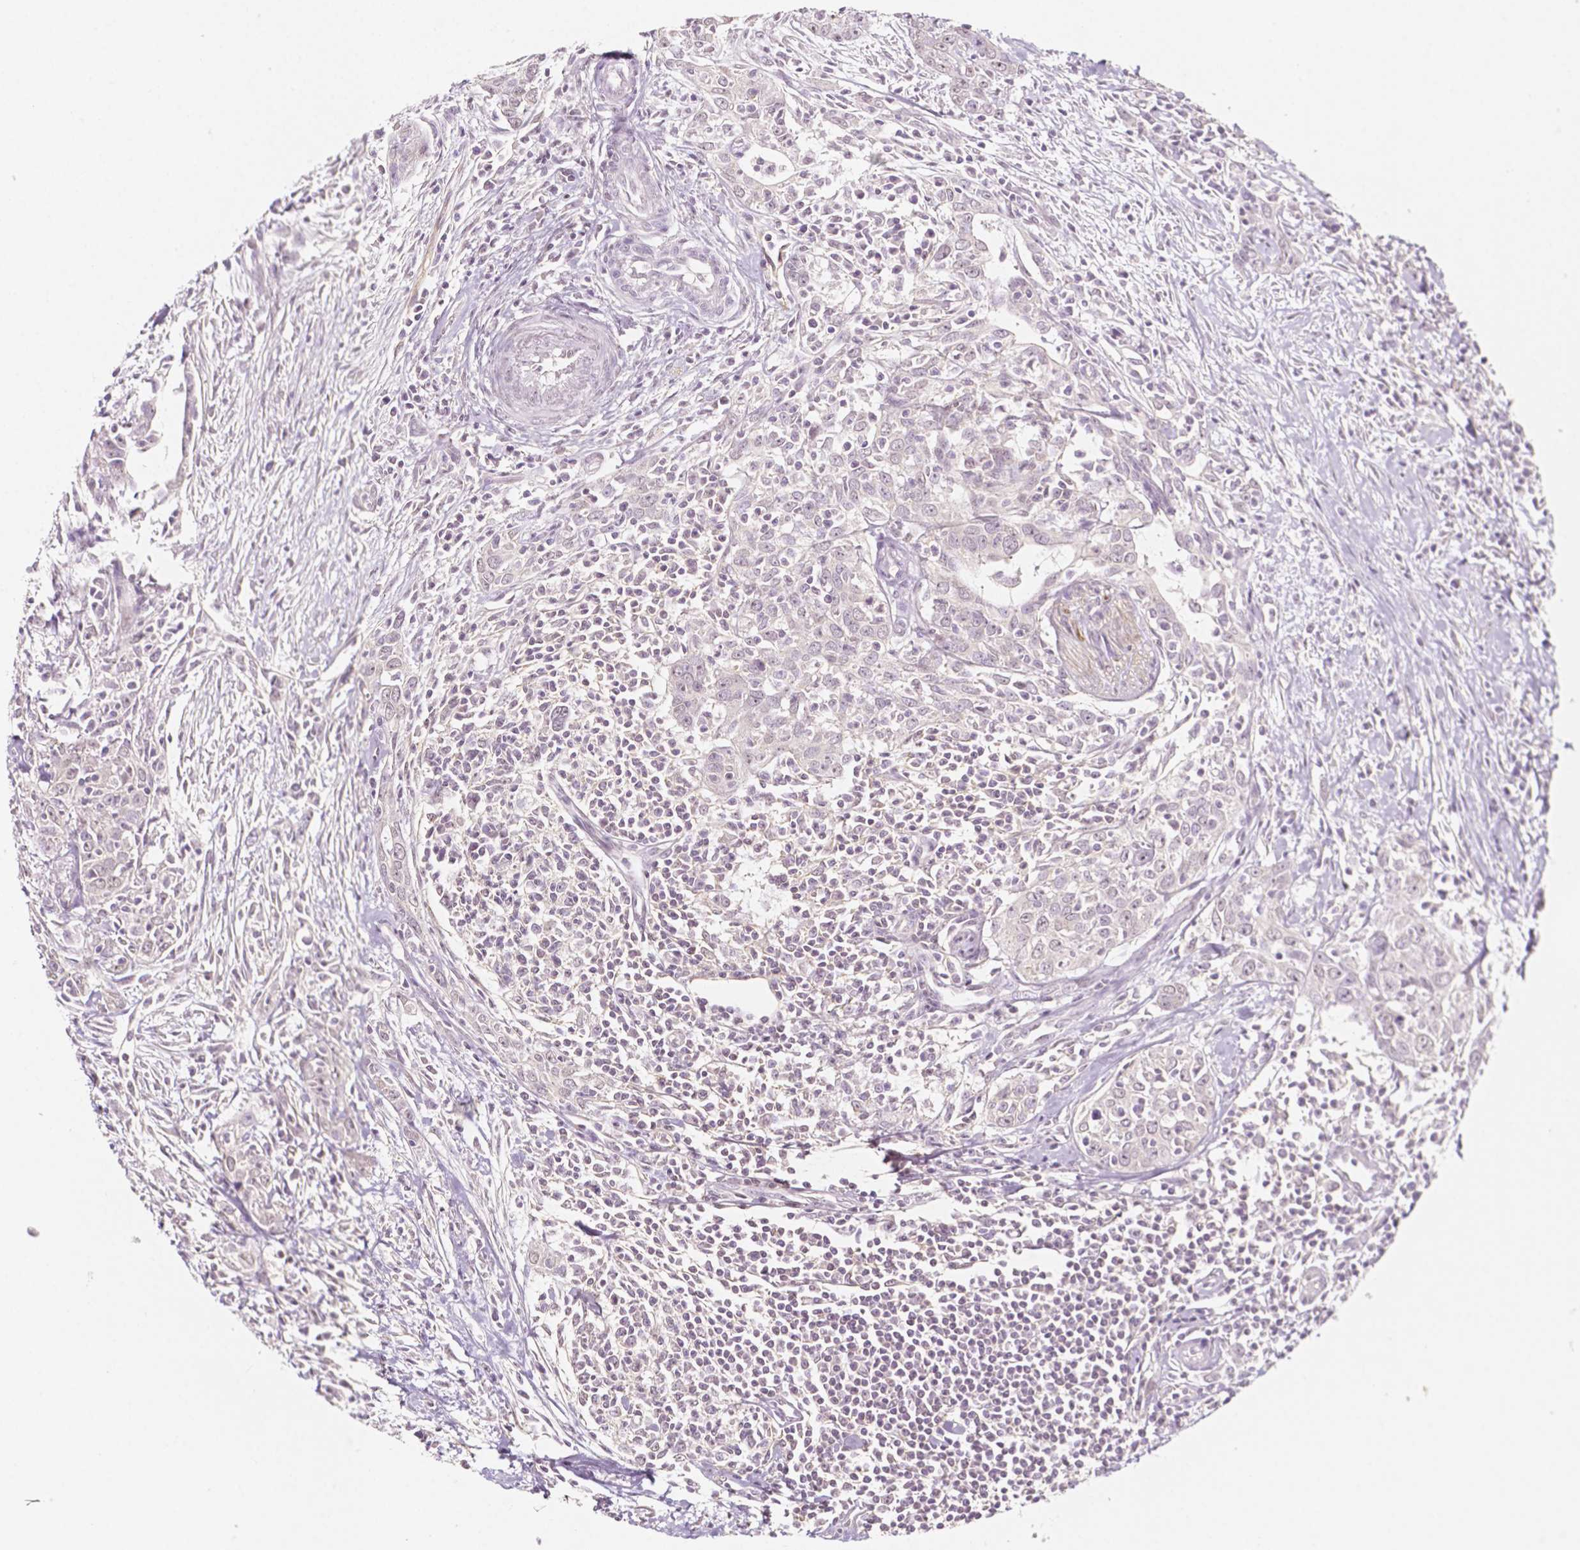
{"staining": {"intensity": "negative", "quantity": "none", "location": "none"}, "tissue": "urothelial cancer", "cell_type": "Tumor cells", "image_type": "cancer", "snomed": [{"axis": "morphology", "description": "Urothelial carcinoma, High grade"}, {"axis": "topography", "description": "Urinary bladder"}], "caption": "The IHC histopathology image has no significant positivity in tumor cells of urothelial cancer tissue.", "gene": "C1orf167", "patient": {"sex": "male", "age": 83}}